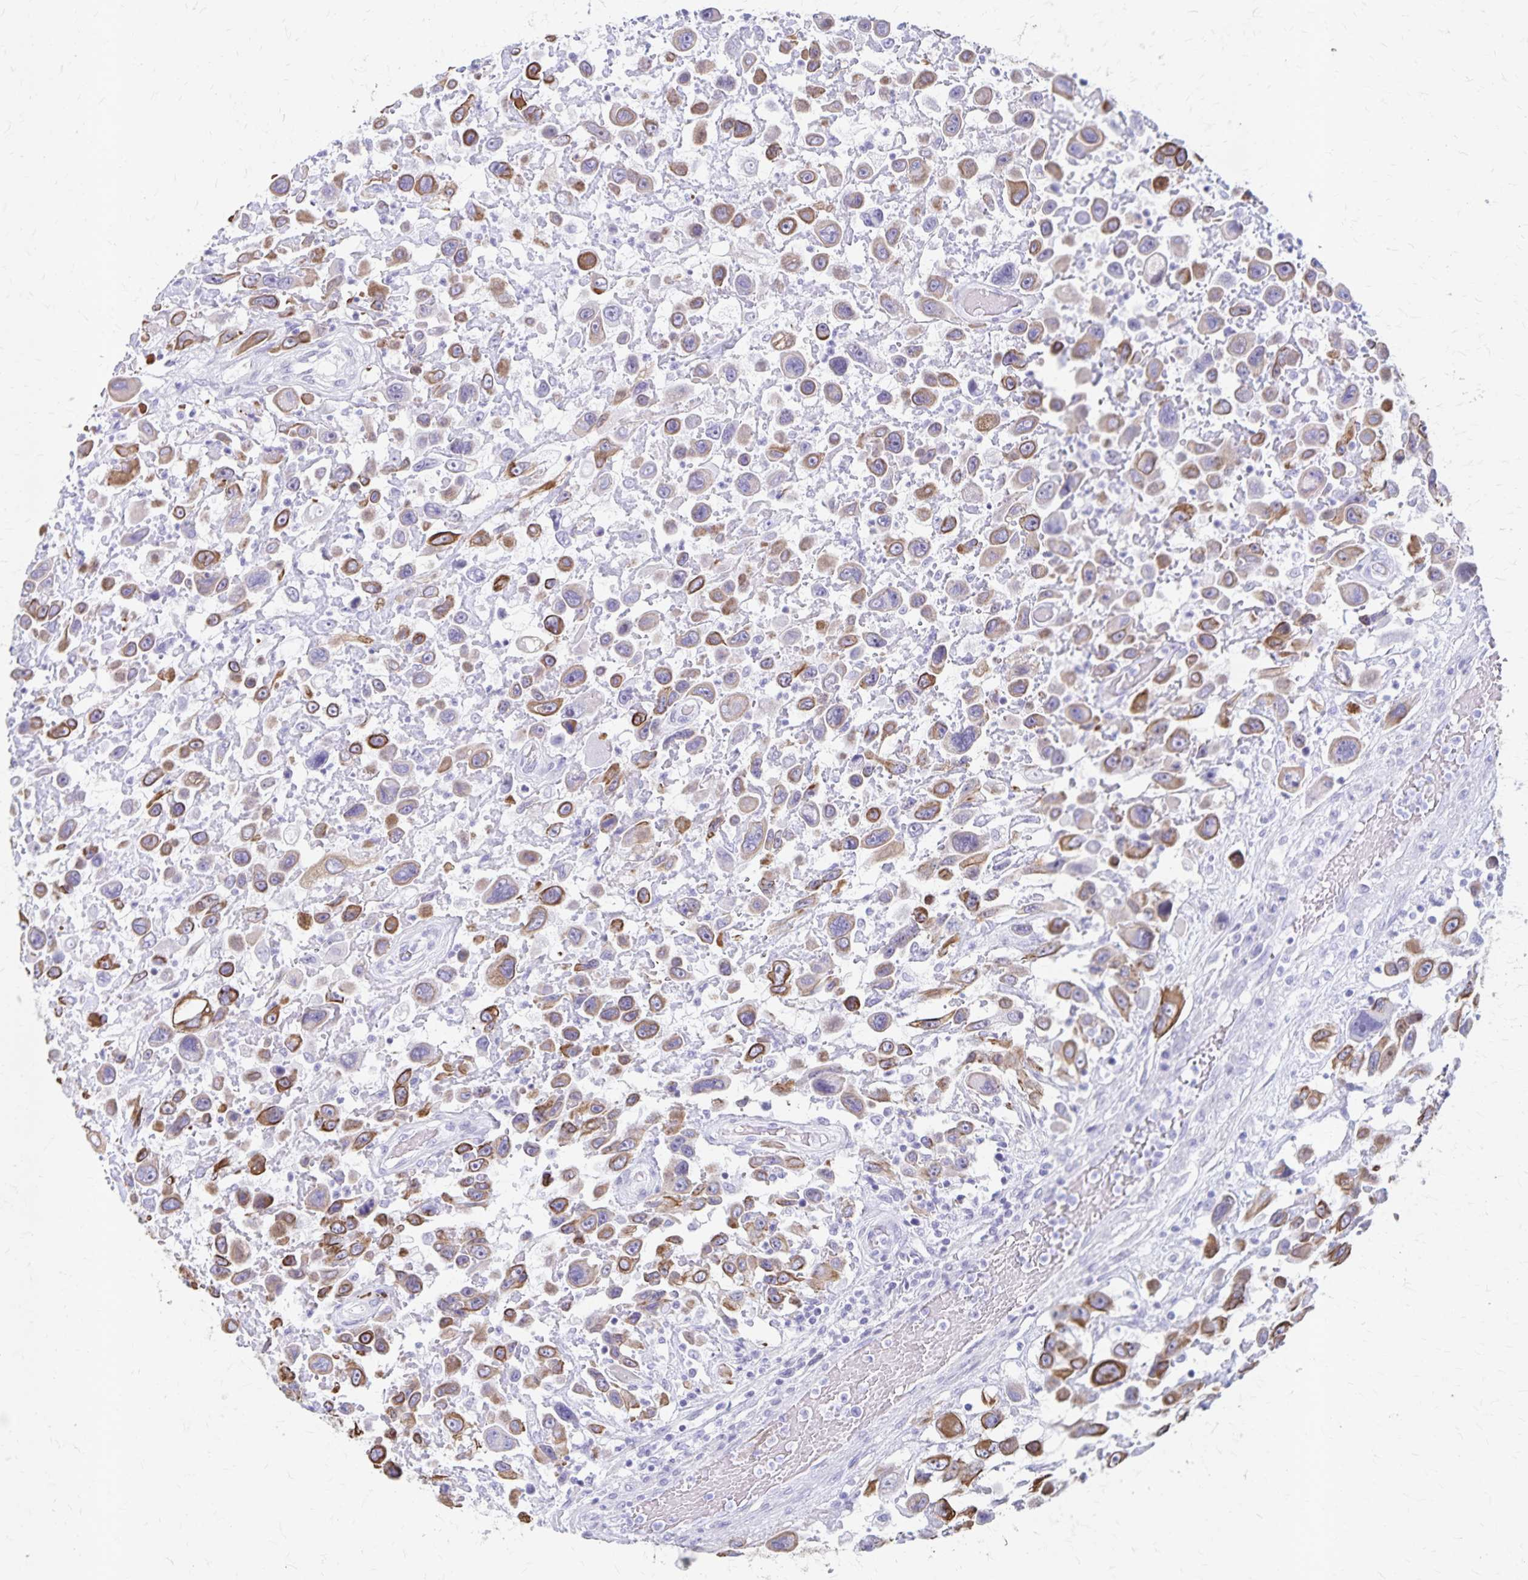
{"staining": {"intensity": "strong", "quantity": ">75%", "location": "cytoplasmic/membranous"}, "tissue": "urothelial cancer", "cell_type": "Tumor cells", "image_type": "cancer", "snomed": [{"axis": "morphology", "description": "Urothelial carcinoma, High grade"}, {"axis": "topography", "description": "Urinary bladder"}], "caption": "Immunohistochemistry (IHC) (DAB) staining of urothelial cancer displays strong cytoplasmic/membranous protein staining in approximately >75% of tumor cells.", "gene": "GPBAR1", "patient": {"sex": "male", "age": 53}}